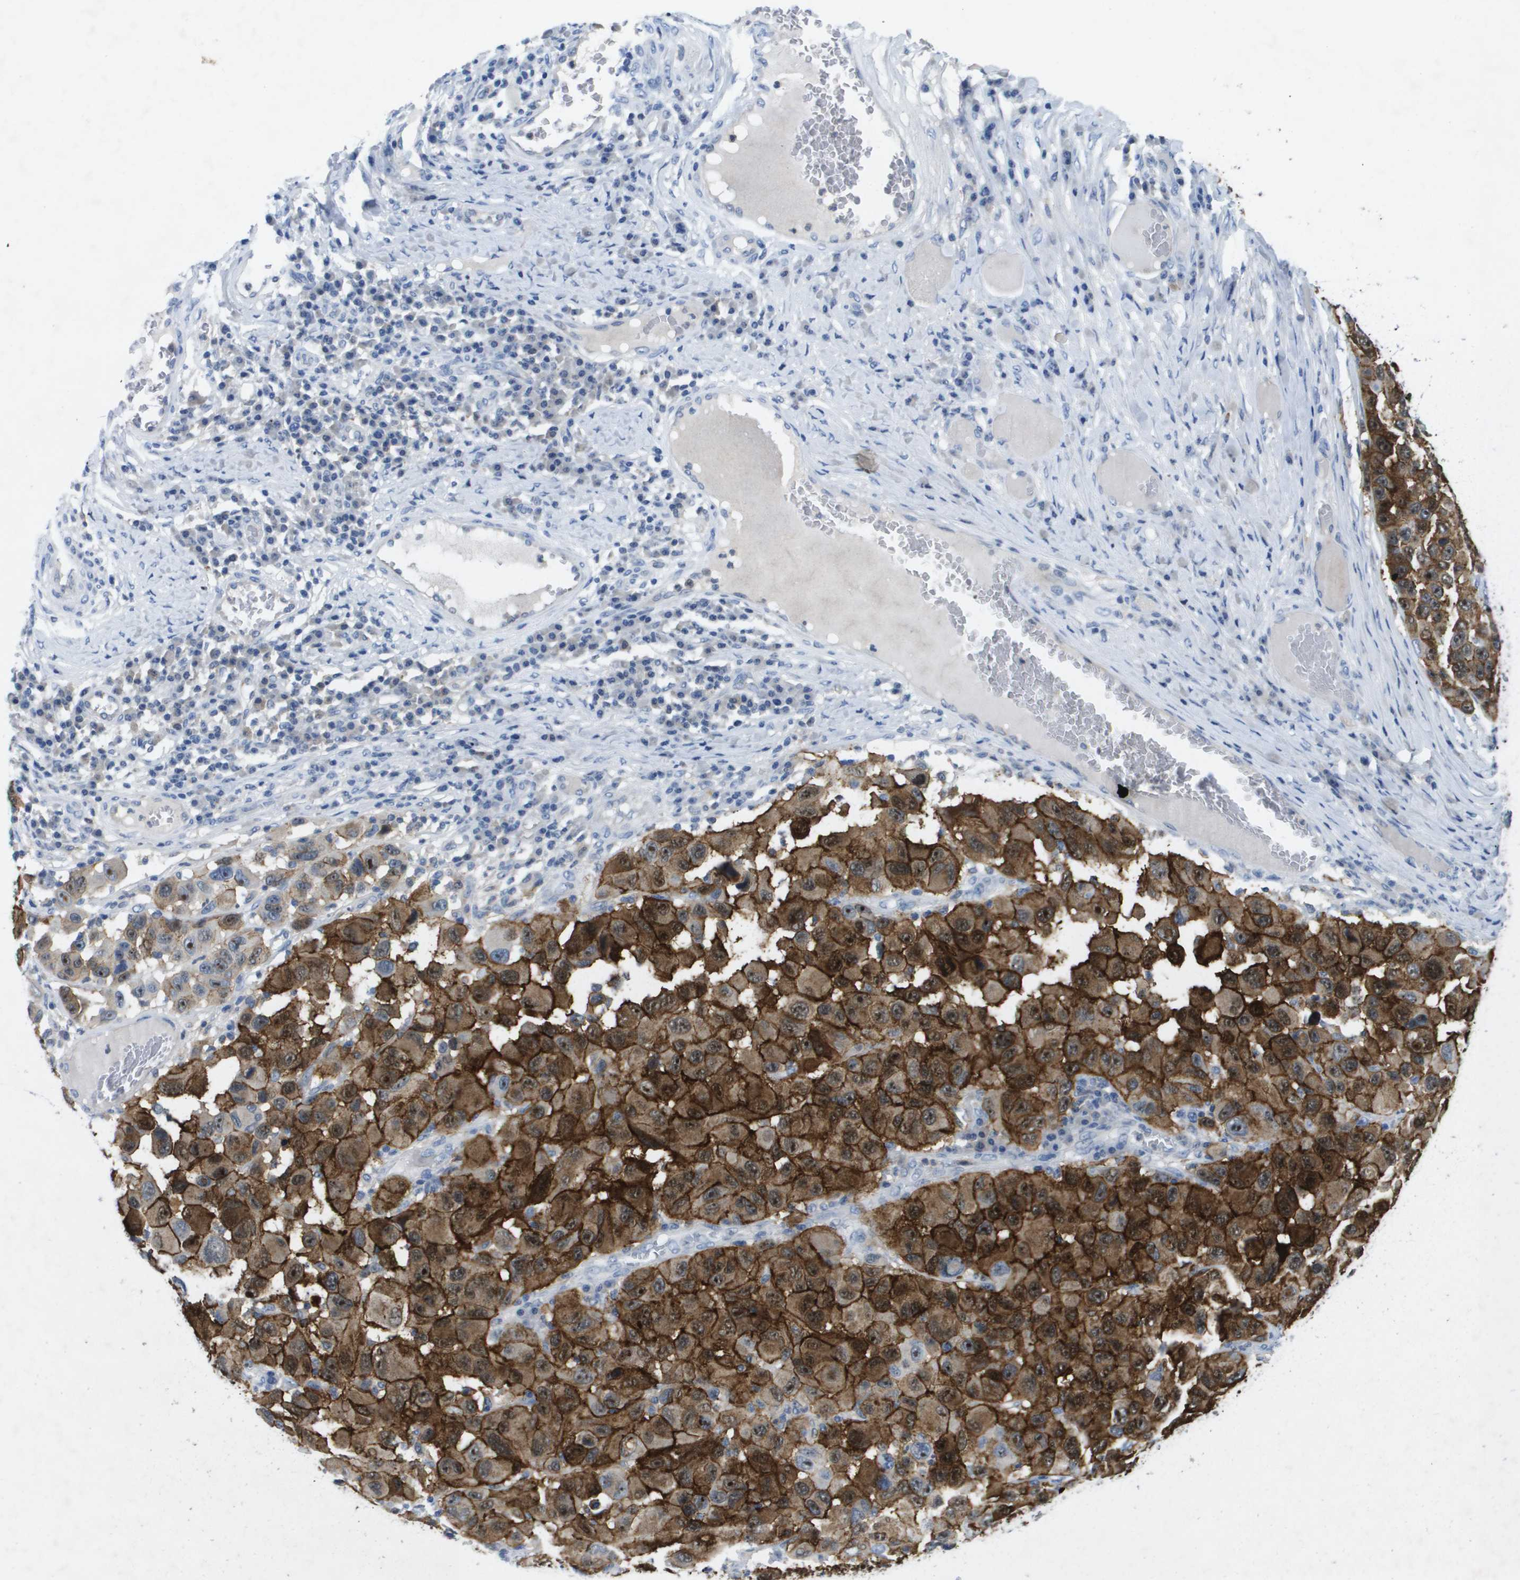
{"staining": {"intensity": "moderate", "quantity": ">75%", "location": "cytoplasmic/membranous,nuclear"}, "tissue": "melanoma", "cell_type": "Tumor cells", "image_type": "cancer", "snomed": [{"axis": "morphology", "description": "Malignant melanoma, NOS"}, {"axis": "topography", "description": "Skin"}], "caption": "Tumor cells show moderate cytoplasmic/membranous and nuclear expression in about >75% of cells in malignant melanoma.", "gene": "LIPG", "patient": {"sex": "male", "age": 53}}